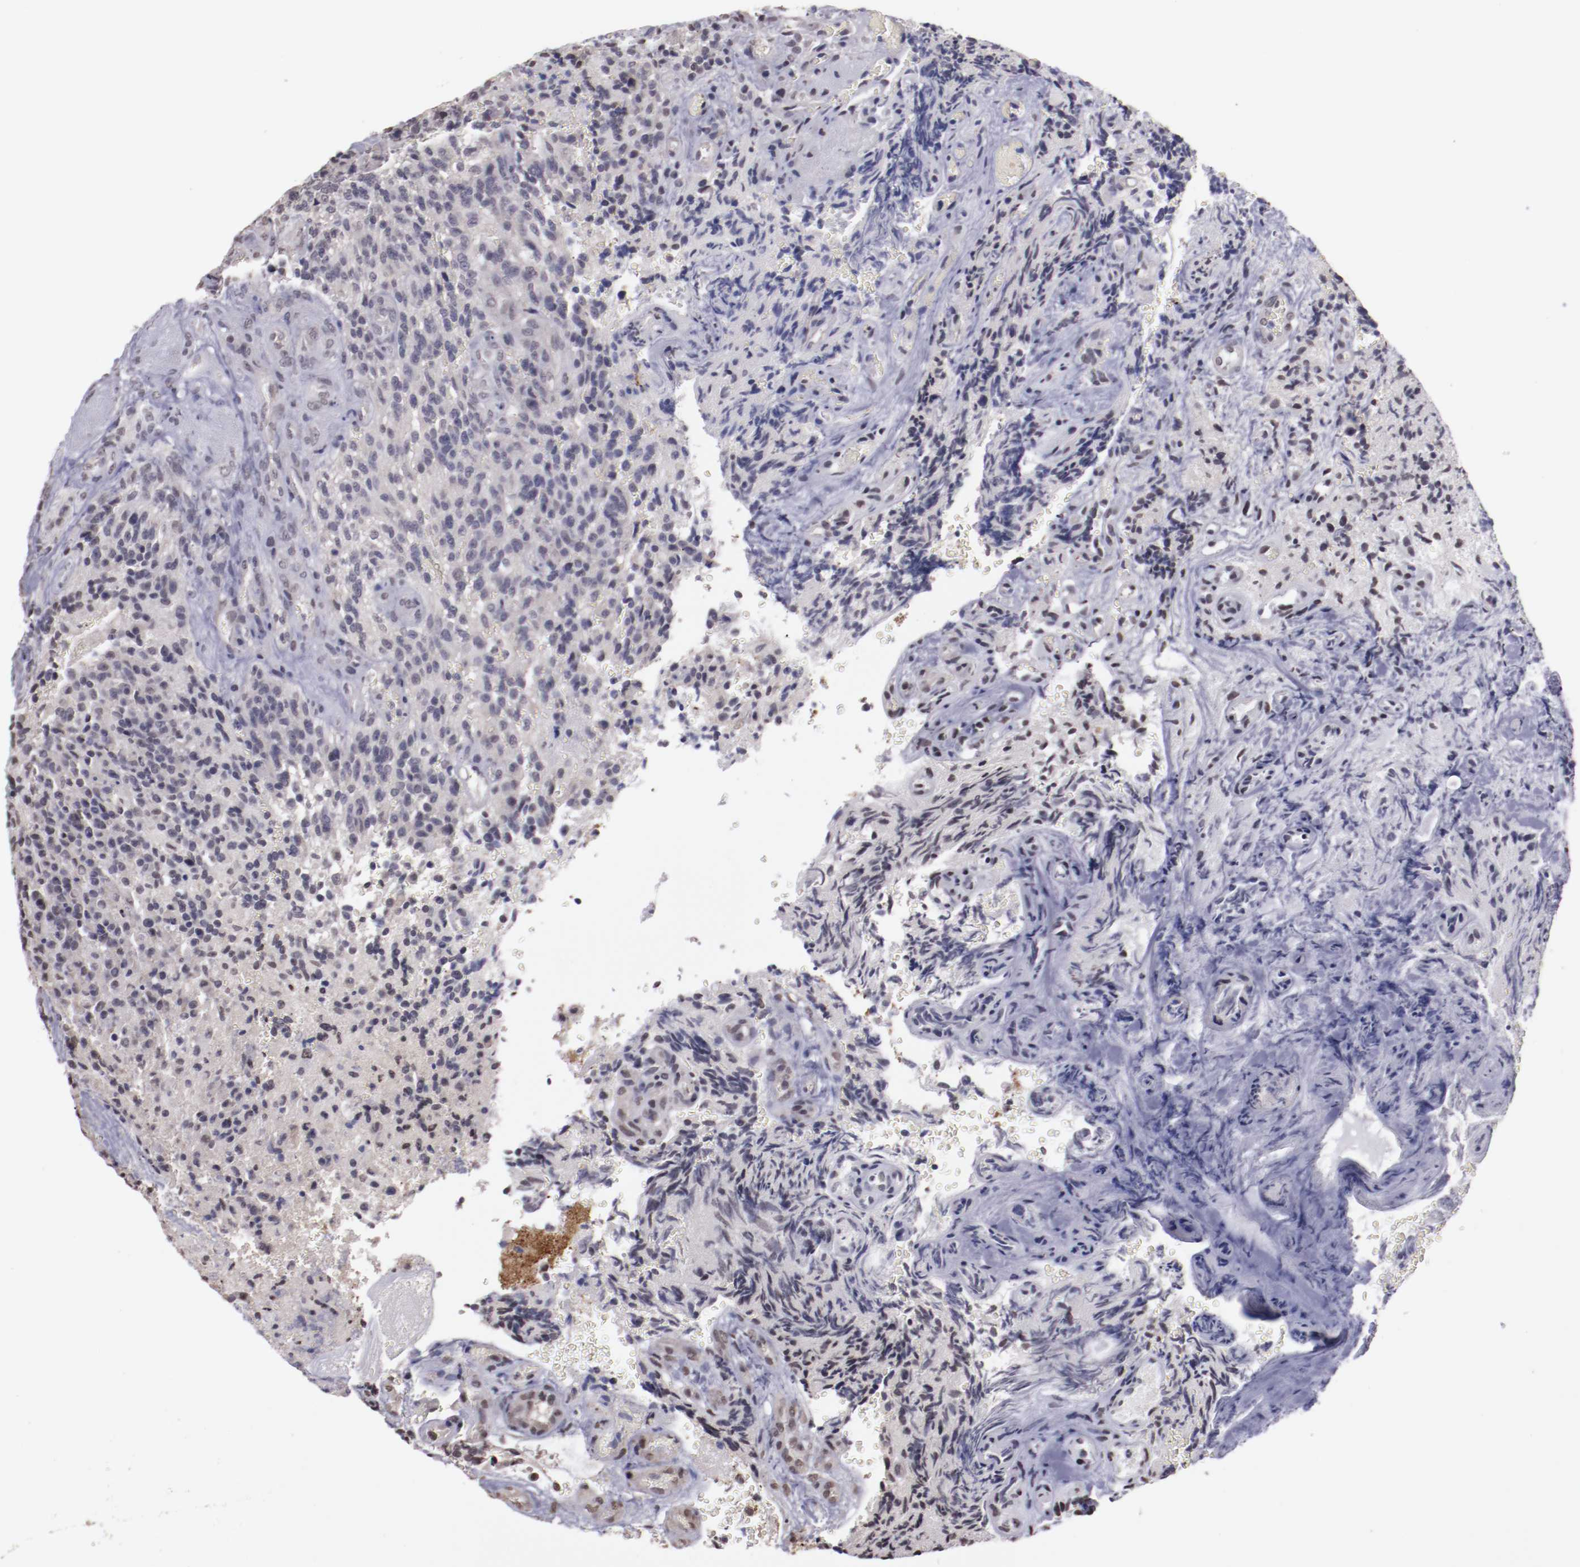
{"staining": {"intensity": "moderate", "quantity": "<25%", "location": "cytoplasmic/membranous,nuclear"}, "tissue": "glioma", "cell_type": "Tumor cells", "image_type": "cancer", "snomed": [{"axis": "morphology", "description": "Normal tissue, NOS"}, {"axis": "morphology", "description": "Glioma, malignant, High grade"}, {"axis": "topography", "description": "Cerebral cortex"}], "caption": "Glioma stained with a brown dye shows moderate cytoplasmic/membranous and nuclear positive staining in about <25% of tumor cells.", "gene": "NRXN3", "patient": {"sex": "male", "age": 56}}